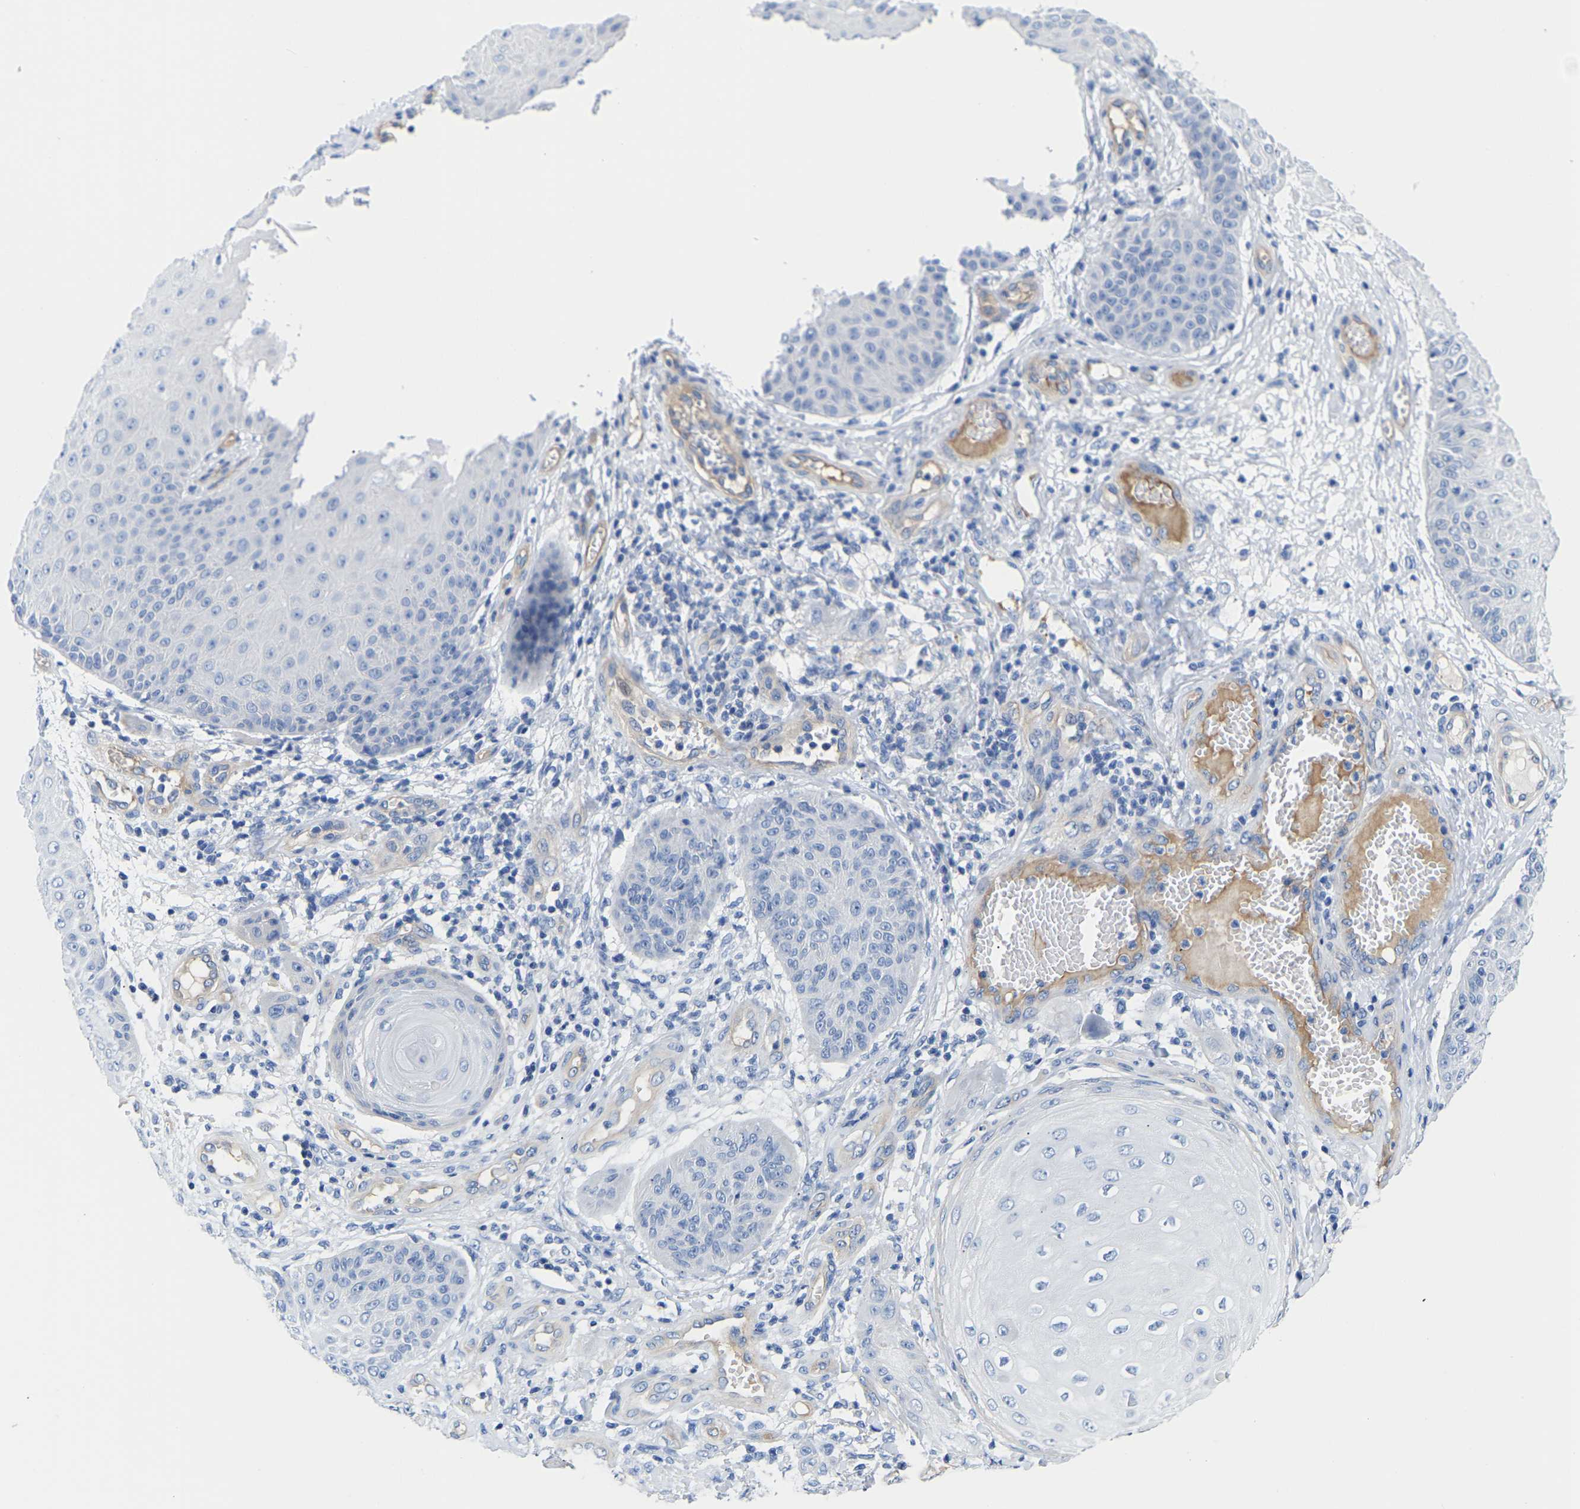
{"staining": {"intensity": "negative", "quantity": "none", "location": "none"}, "tissue": "skin cancer", "cell_type": "Tumor cells", "image_type": "cancer", "snomed": [{"axis": "morphology", "description": "Squamous cell carcinoma, NOS"}, {"axis": "topography", "description": "Skin"}], "caption": "DAB (3,3'-diaminobenzidine) immunohistochemical staining of squamous cell carcinoma (skin) demonstrates no significant staining in tumor cells. (DAB immunohistochemistry, high magnification).", "gene": "UPK3A", "patient": {"sex": "male", "age": 74}}